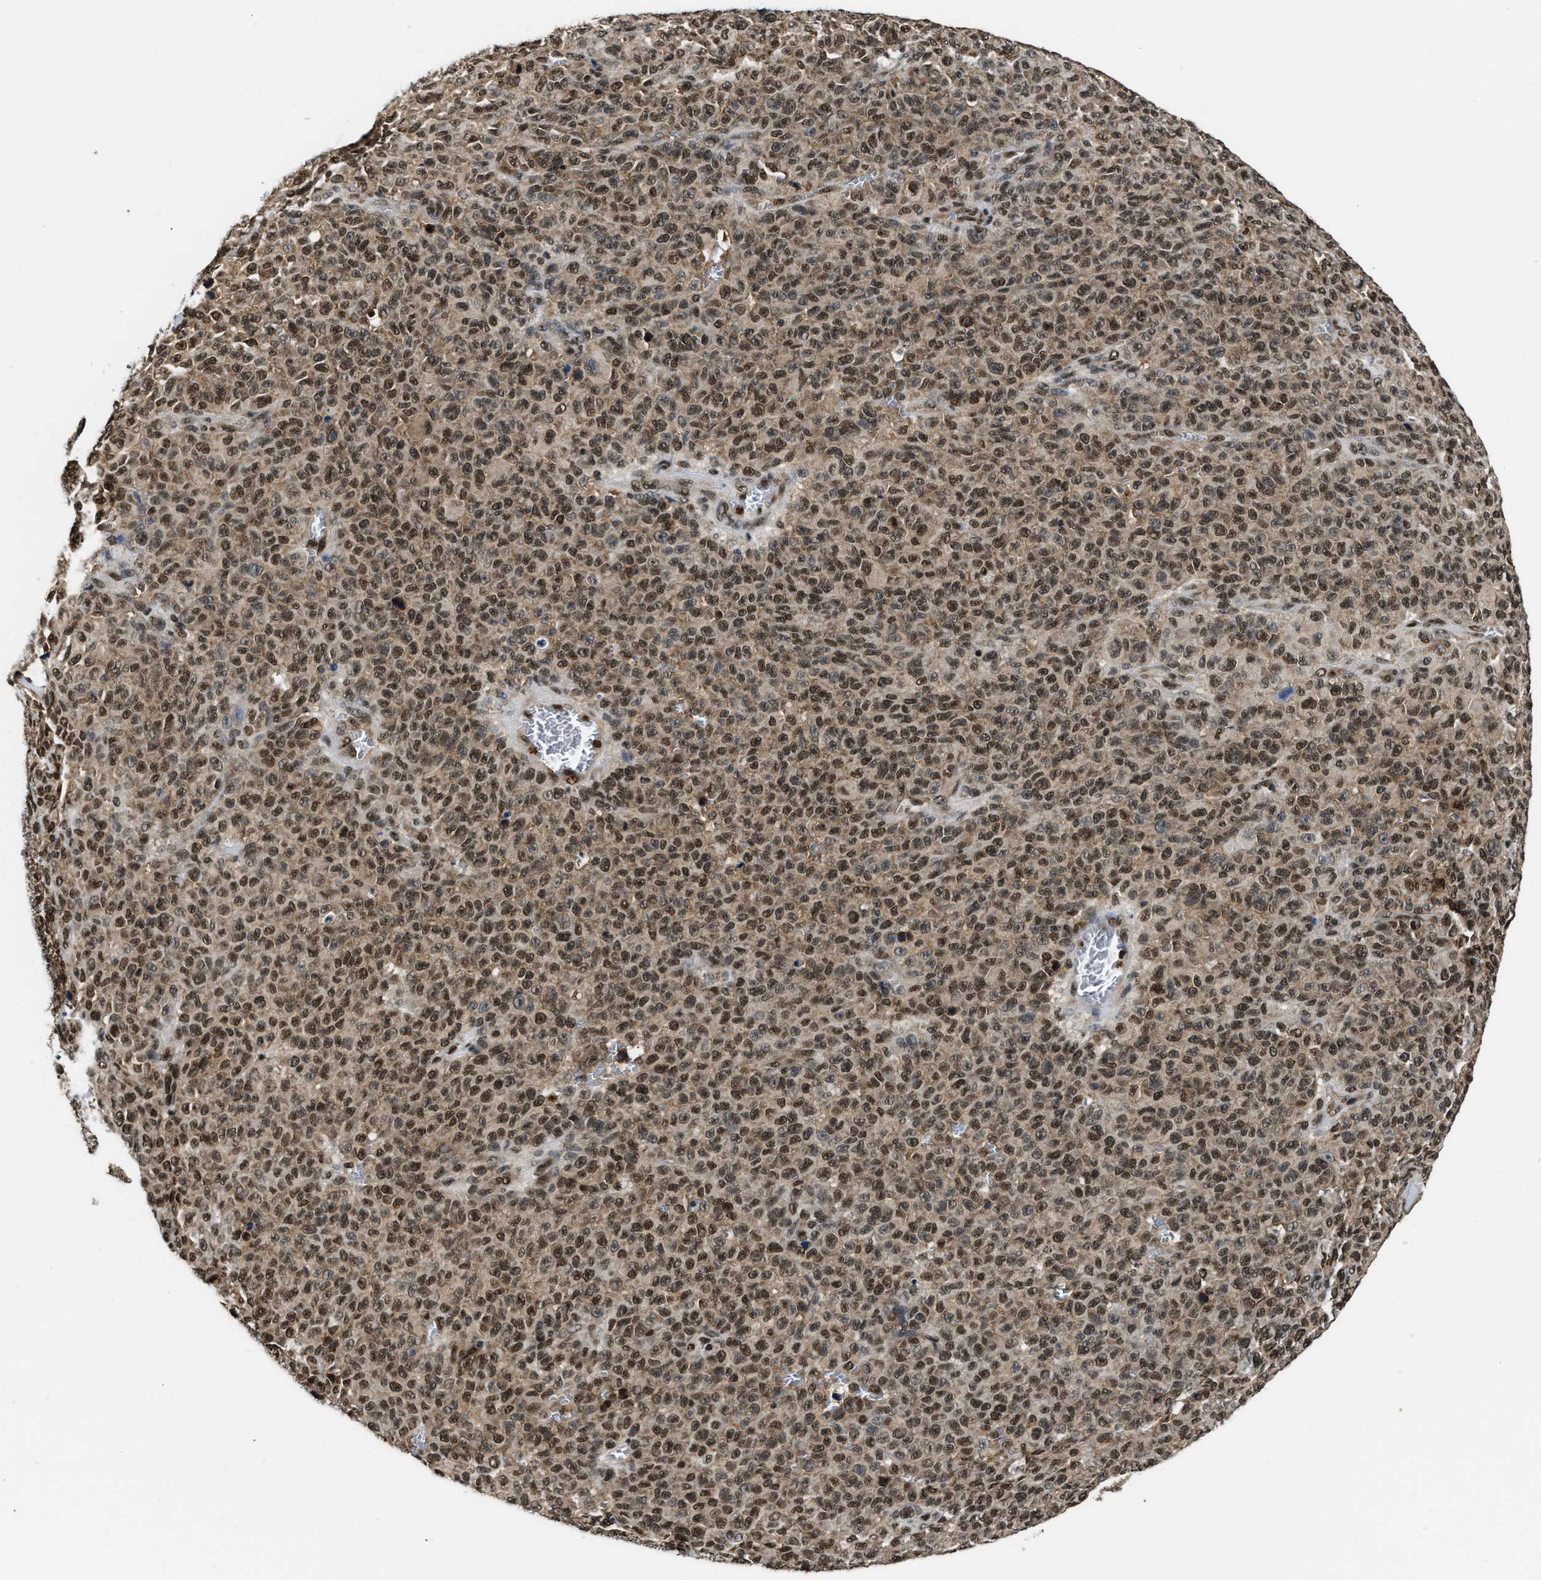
{"staining": {"intensity": "moderate", "quantity": ">75%", "location": "cytoplasmic/membranous,nuclear"}, "tissue": "melanoma", "cell_type": "Tumor cells", "image_type": "cancer", "snomed": [{"axis": "morphology", "description": "Malignant melanoma, NOS"}, {"axis": "topography", "description": "Skin"}], "caption": "A high-resolution photomicrograph shows immunohistochemistry (IHC) staining of malignant melanoma, which reveals moderate cytoplasmic/membranous and nuclear staining in about >75% of tumor cells.", "gene": "CCNDBP1", "patient": {"sex": "female", "age": 82}}